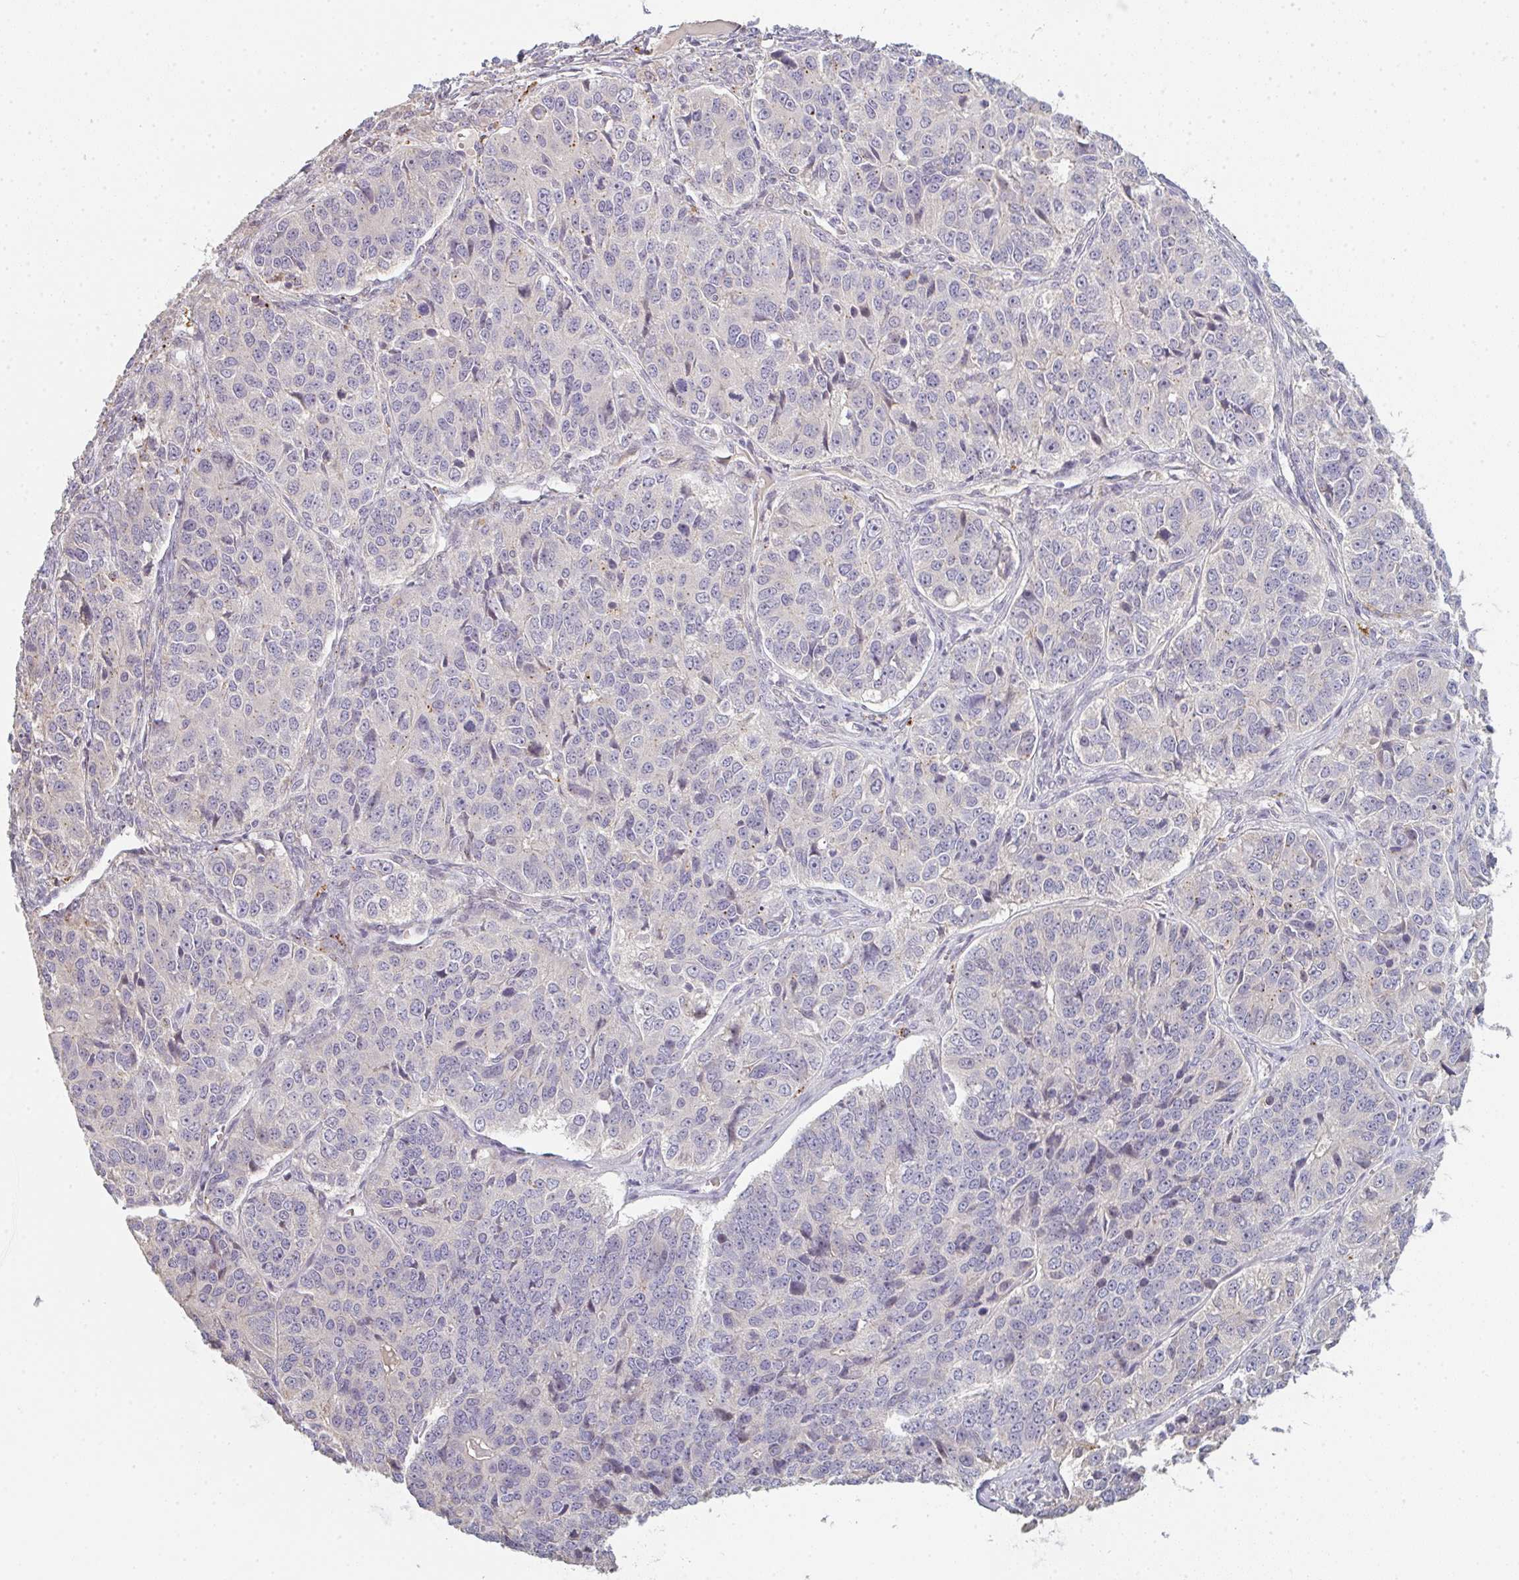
{"staining": {"intensity": "negative", "quantity": "none", "location": "none"}, "tissue": "ovarian cancer", "cell_type": "Tumor cells", "image_type": "cancer", "snomed": [{"axis": "morphology", "description": "Carcinoma, endometroid"}, {"axis": "topography", "description": "Ovary"}], "caption": "Ovarian cancer stained for a protein using immunohistochemistry (IHC) displays no expression tumor cells.", "gene": "TMEM237", "patient": {"sex": "female", "age": 51}}